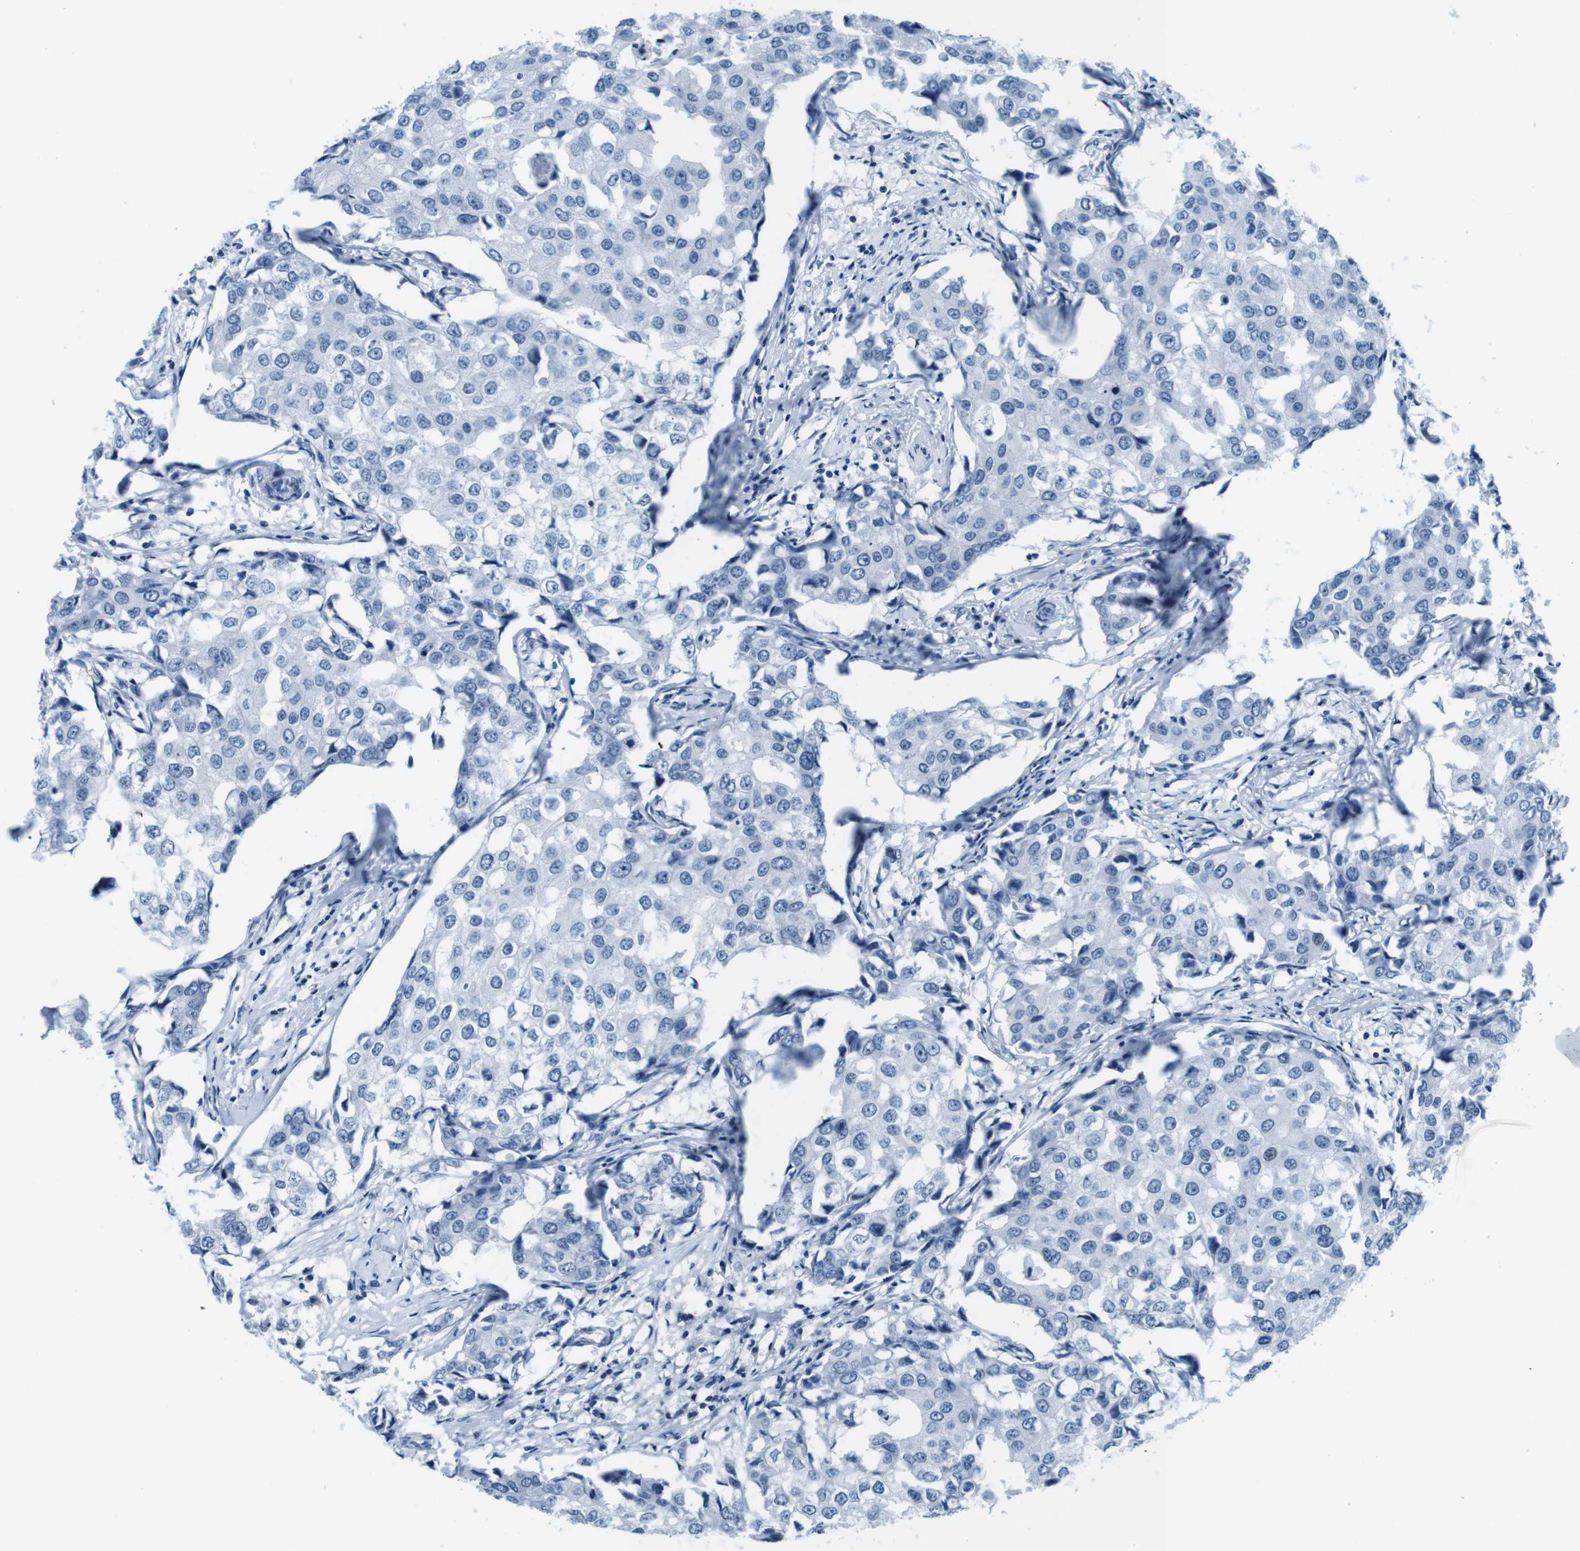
{"staining": {"intensity": "negative", "quantity": "none", "location": "none"}, "tissue": "breast cancer", "cell_type": "Tumor cells", "image_type": "cancer", "snomed": [{"axis": "morphology", "description": "Duct carcinoma"}, {"axis": "topography", "description": "Breast"}], "caption": "The histopathology image shows no significant staining in tumor cells of invasive ductal carcinoma (breast).", "gene": "EIF2B5", "patient": {"sex": "female", "age": 27}}